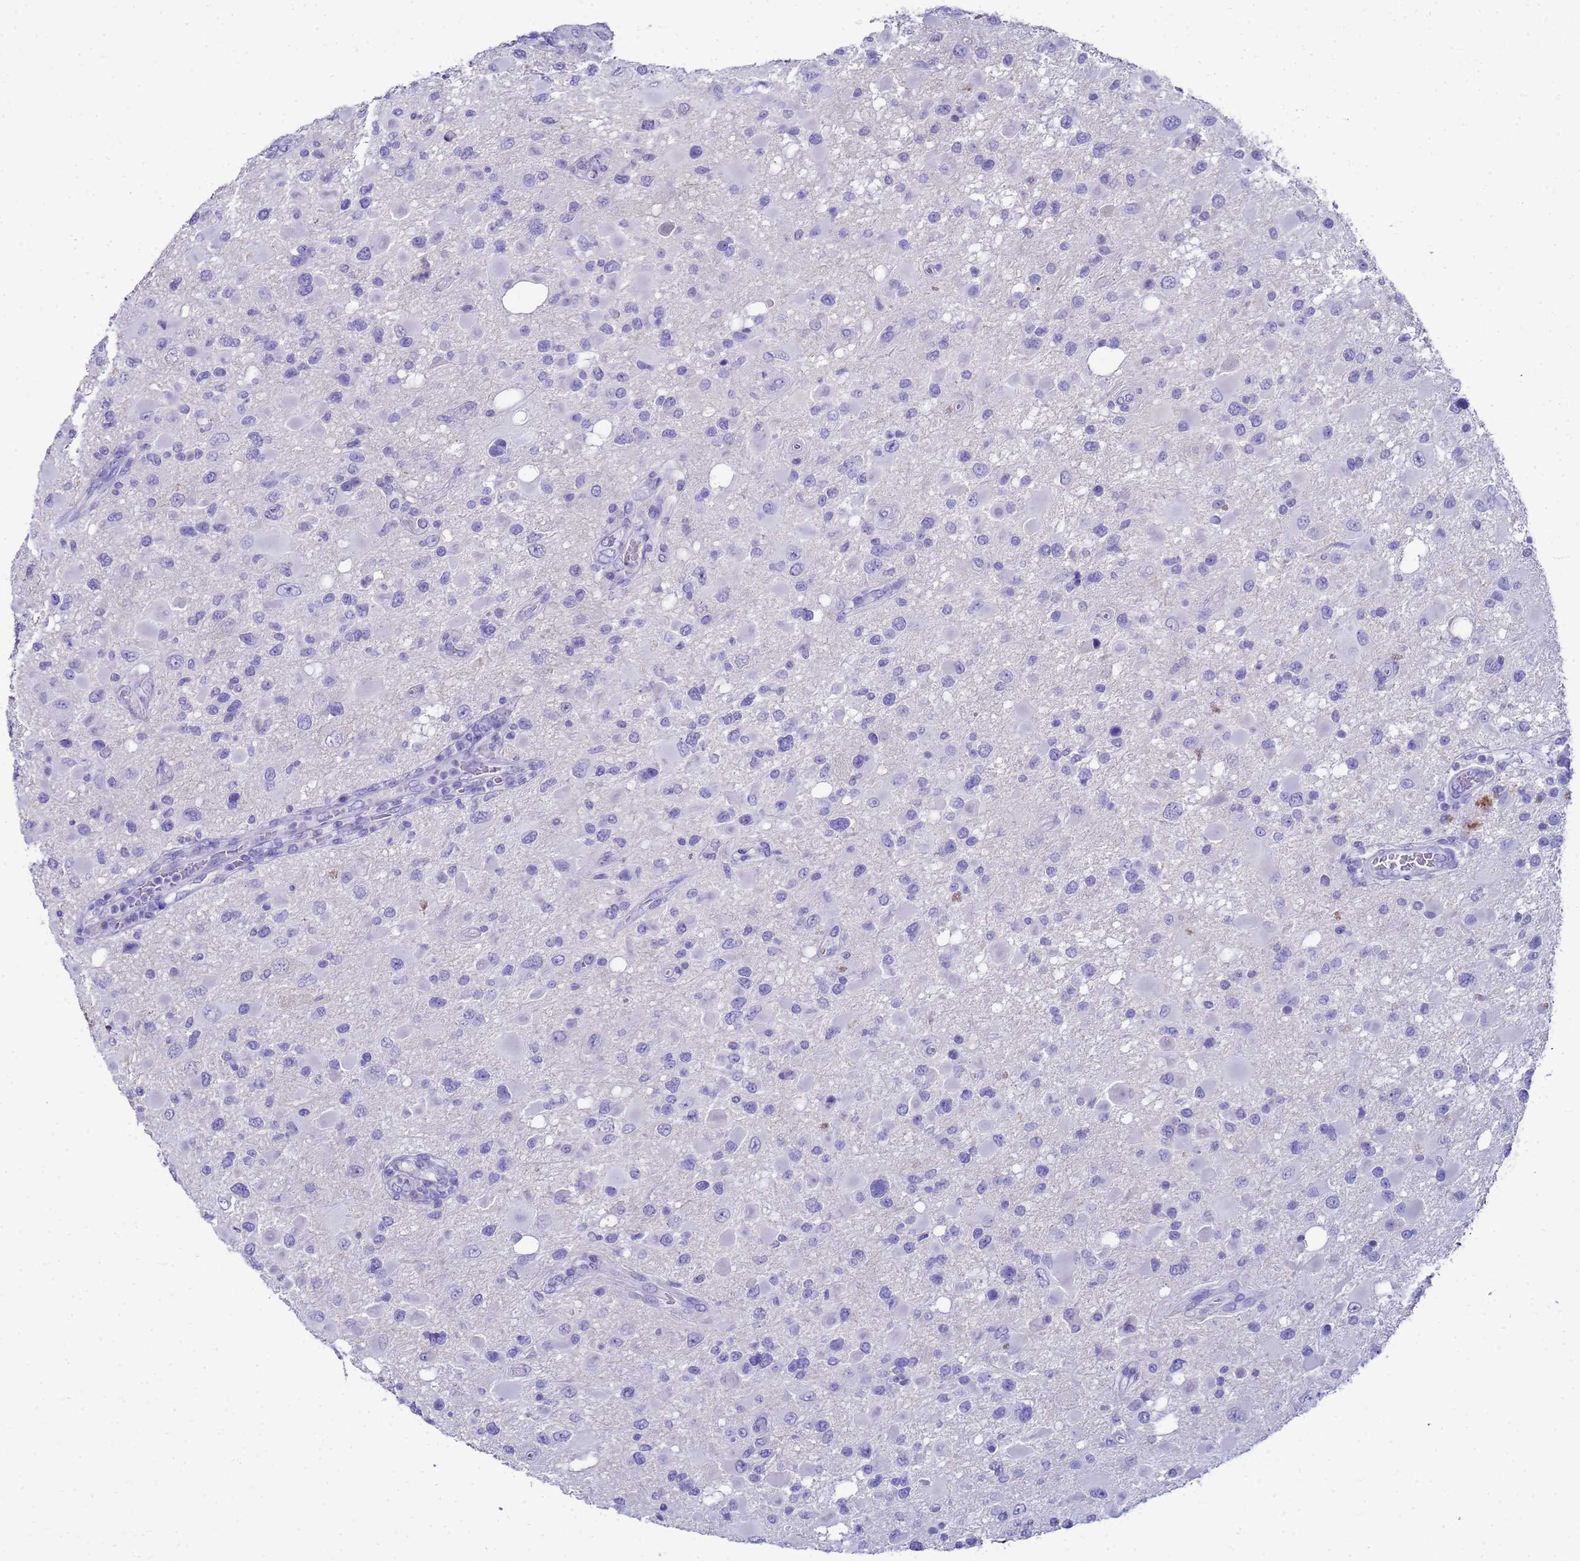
{"staining": {"intensity": "negative", "quantity": "none", "location": "none"}, "tissue": "glioma", "cell_type": "Tumor cells", "image_type": "cancer", "snomed": [{"axis": "morphology", "description": "Glioma, malignant, High grade"}, {"axis": "topography", "description": "Brain"}], "caption": "Protein analysis of malignant high-grade glioma exhibits no significant staining in tumor cells.", "gene": "MS4A13", "patient": {"sex": "male", "age": 53}}